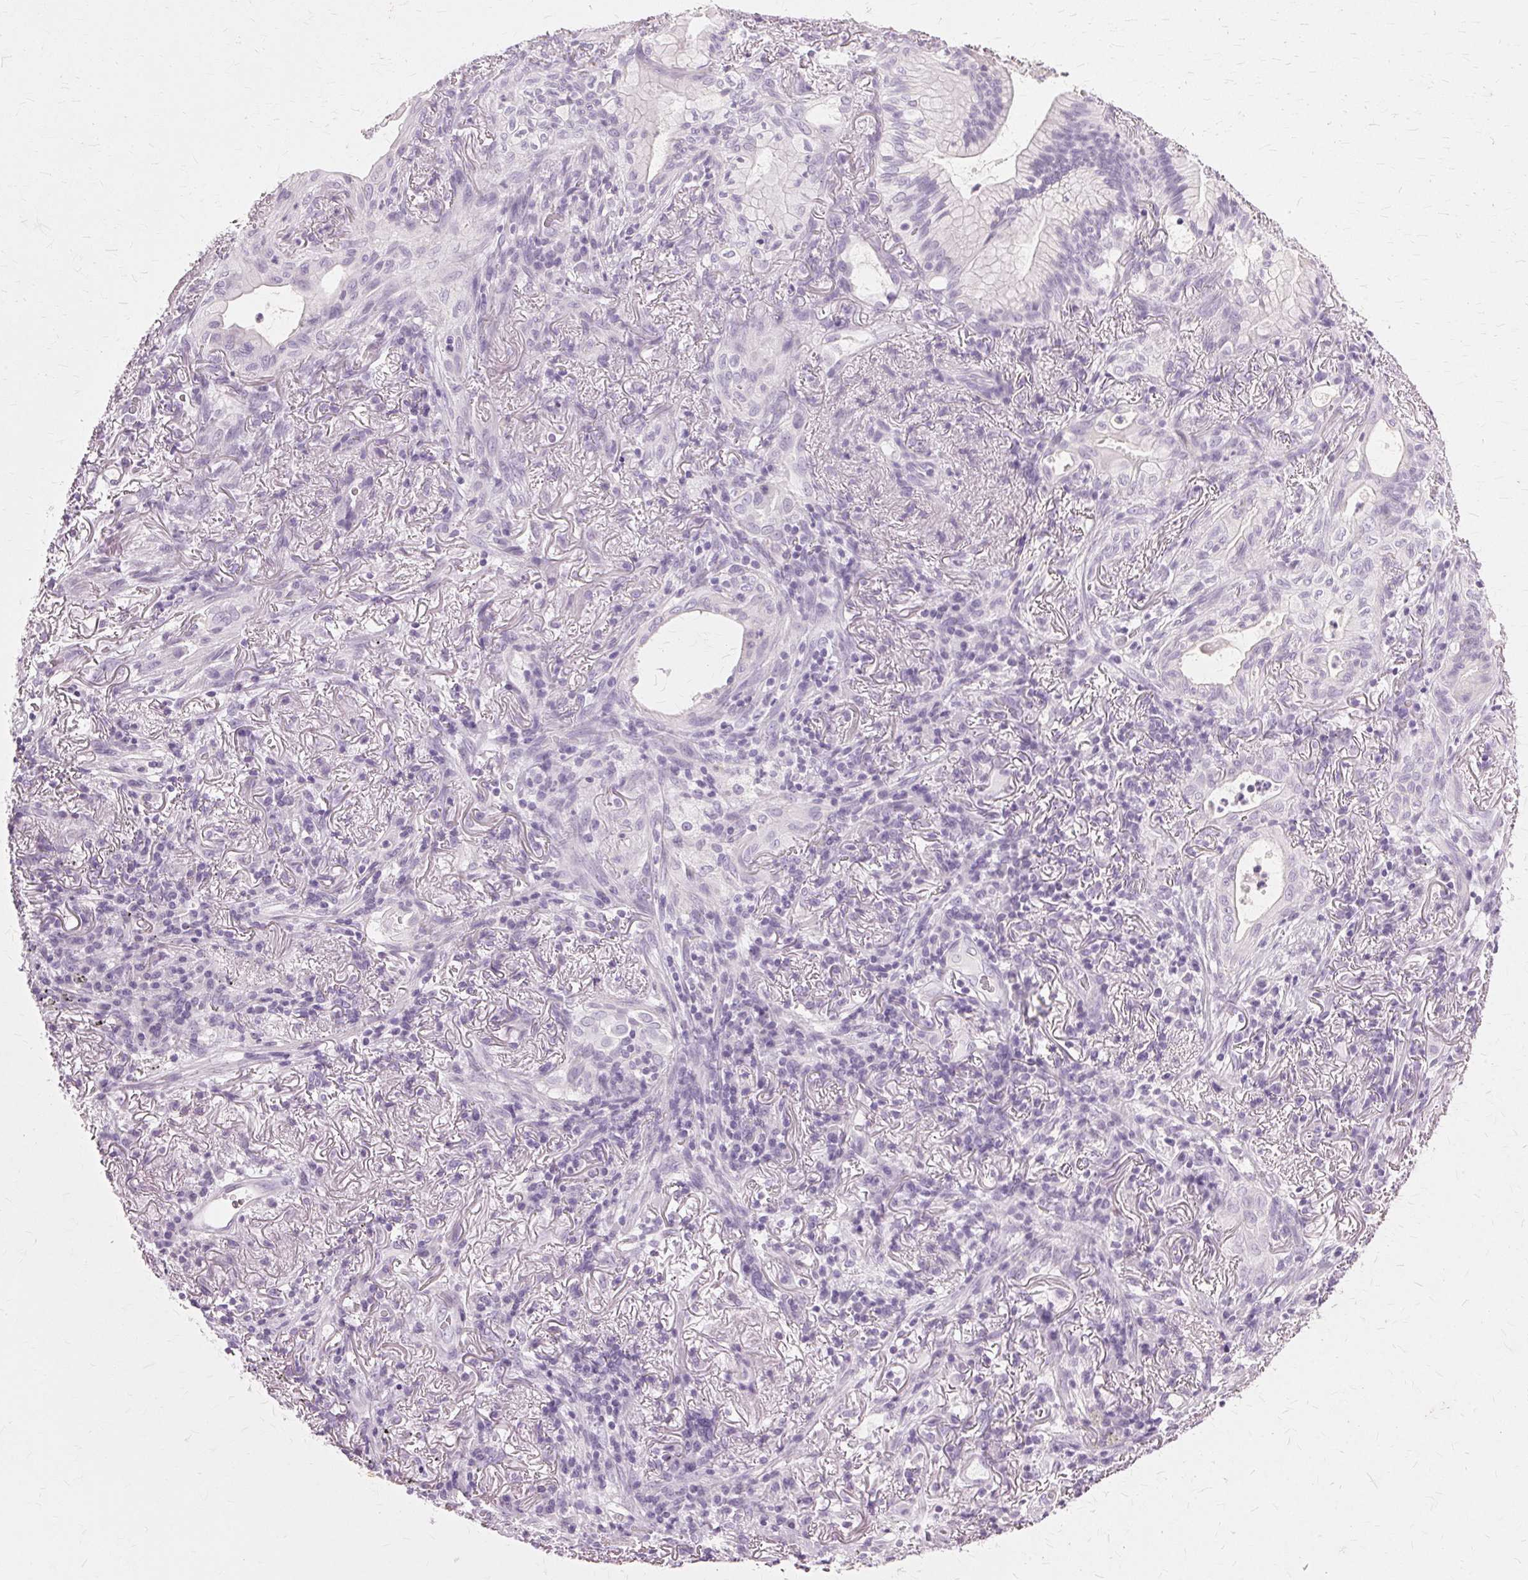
{"staining": {"intensity": "negative", "quantity": "none", "location": "none"}, "tissue": "lung cancer", "cell_type": "Tumor cells", "image_type": "cancer", "snomed": [{"axis": "morphology", "description": "Adenocarcinoma, NOS"}, {"axis": "topography", "description": "Lung"}], "caption": "Tumor cells are negative for protein expression in human lung cancer (adenocarcinoma). (IHC, brightfield microscopy, high magnification).", "gene": "SLC45A3", "patient": {"sex": "male", "age": 77}}